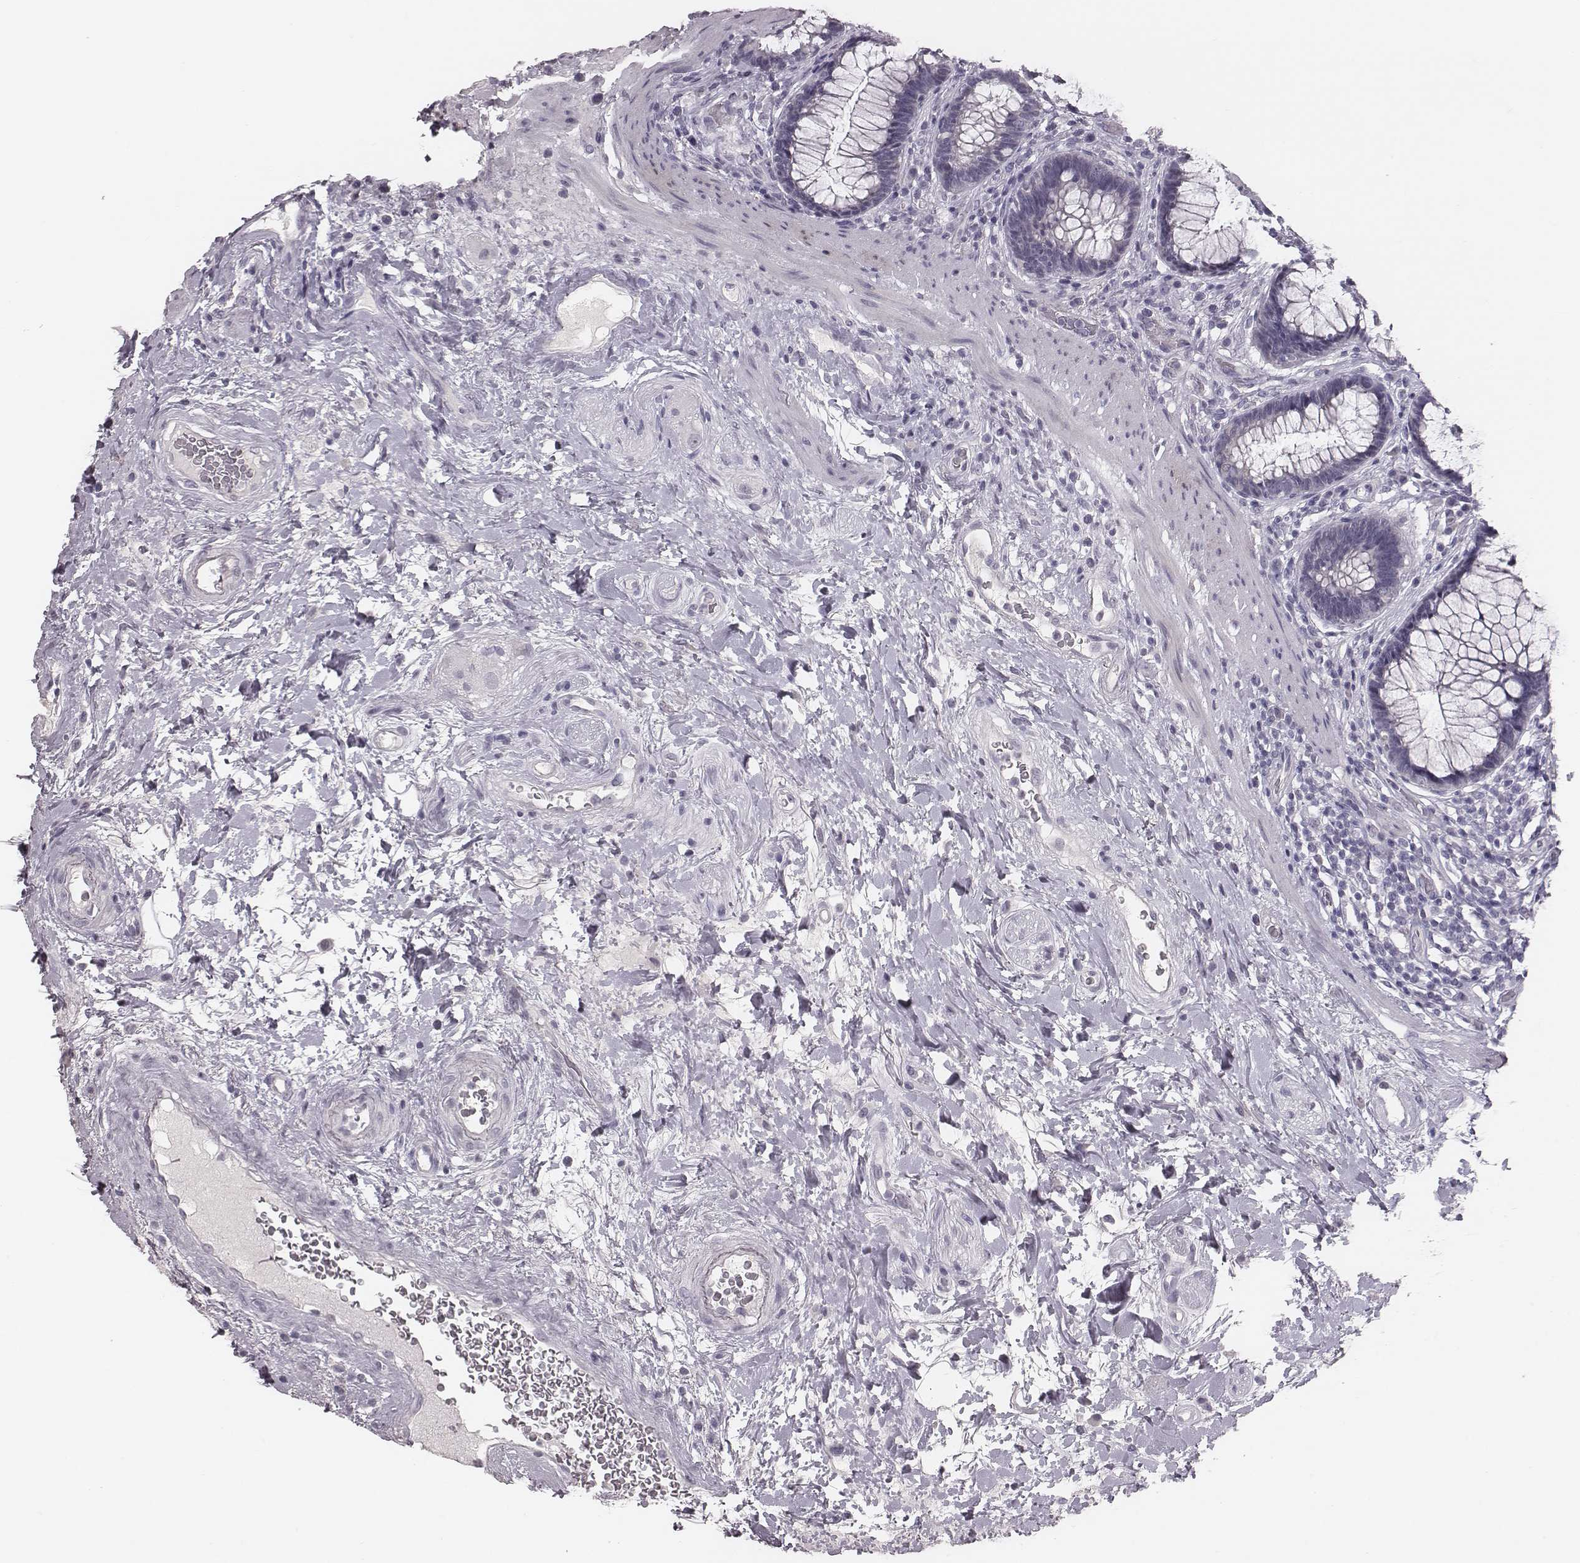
{"staining": {"intensity": "negative", "quantity": "none", "location": "none"}, "tissue": "rectum", "cell_type": "Glandular cells", "image_type": "normal", "snomed": [{"axis": "morphology", "description": "Normal tissue, NOS"}, {"axis": "topography", "description": "Rectum"}], "caption": "Photomicrograph shows no significant protein positivity in glandular cells of benign rectum.", "gene": "CSHL1", "patient": {"sex": "male", "age": 72}}